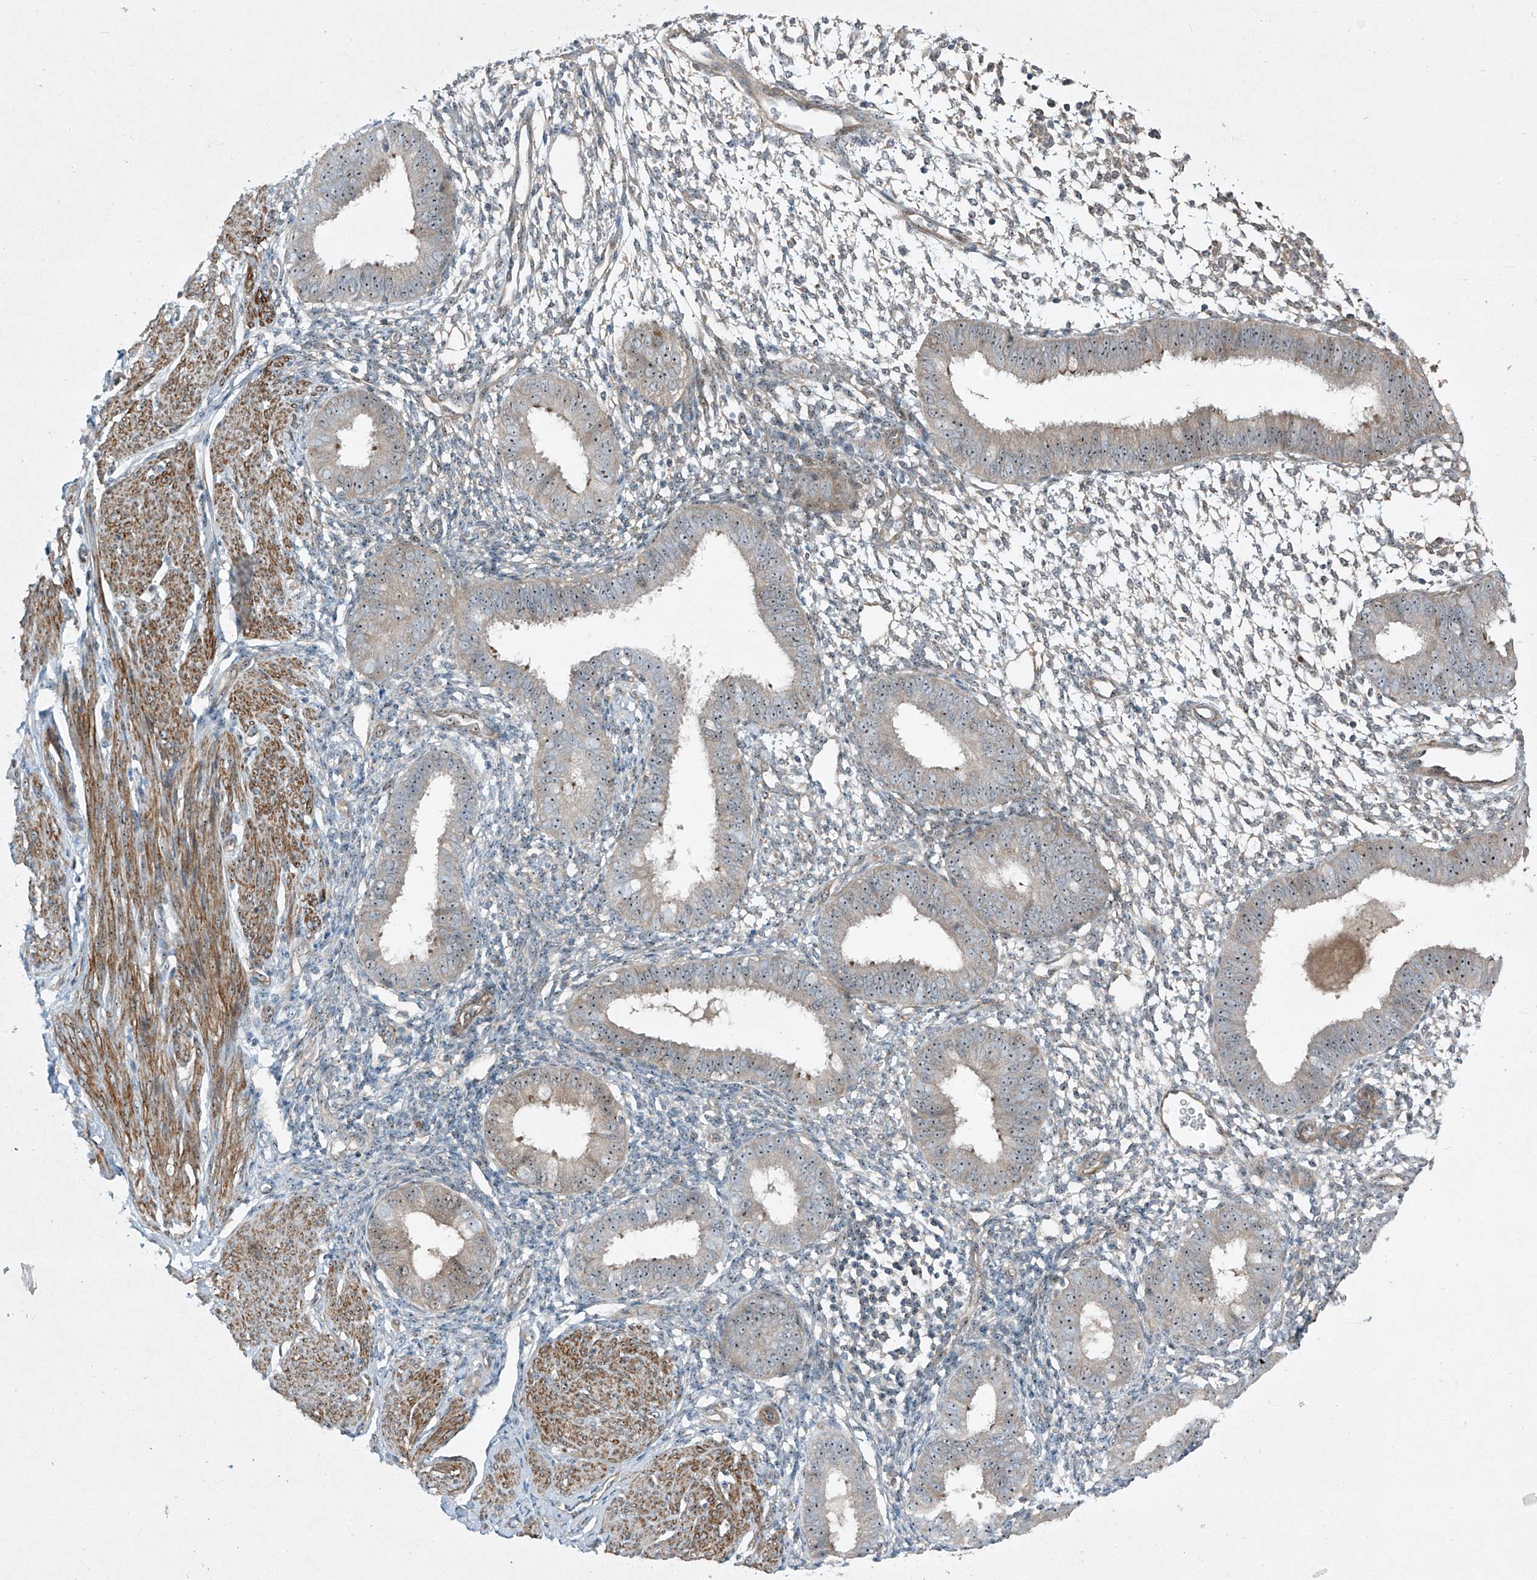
{"staining": {"intensity": "negative", "quantity": "none", "location": "none"}, "tissue": "endometrium", "cell_type": "Cells in endometrial stroma", "image_type": "normal", "snomed": [{"axis": "morphology", "description": "Normal tissue, NOS"}, {"axis": "topography", "description": "Uterus"}, {"axis": "topography", "description": "Endometrium"}], "caption": "DAB (3,3'-diaminobenzidine) immunohistochemical staining of benign endometrium exhibits no significant staining in cells in endometrial stroma.", "gene": "PPCS", "patient": {"sex": "female", "age": 48}}